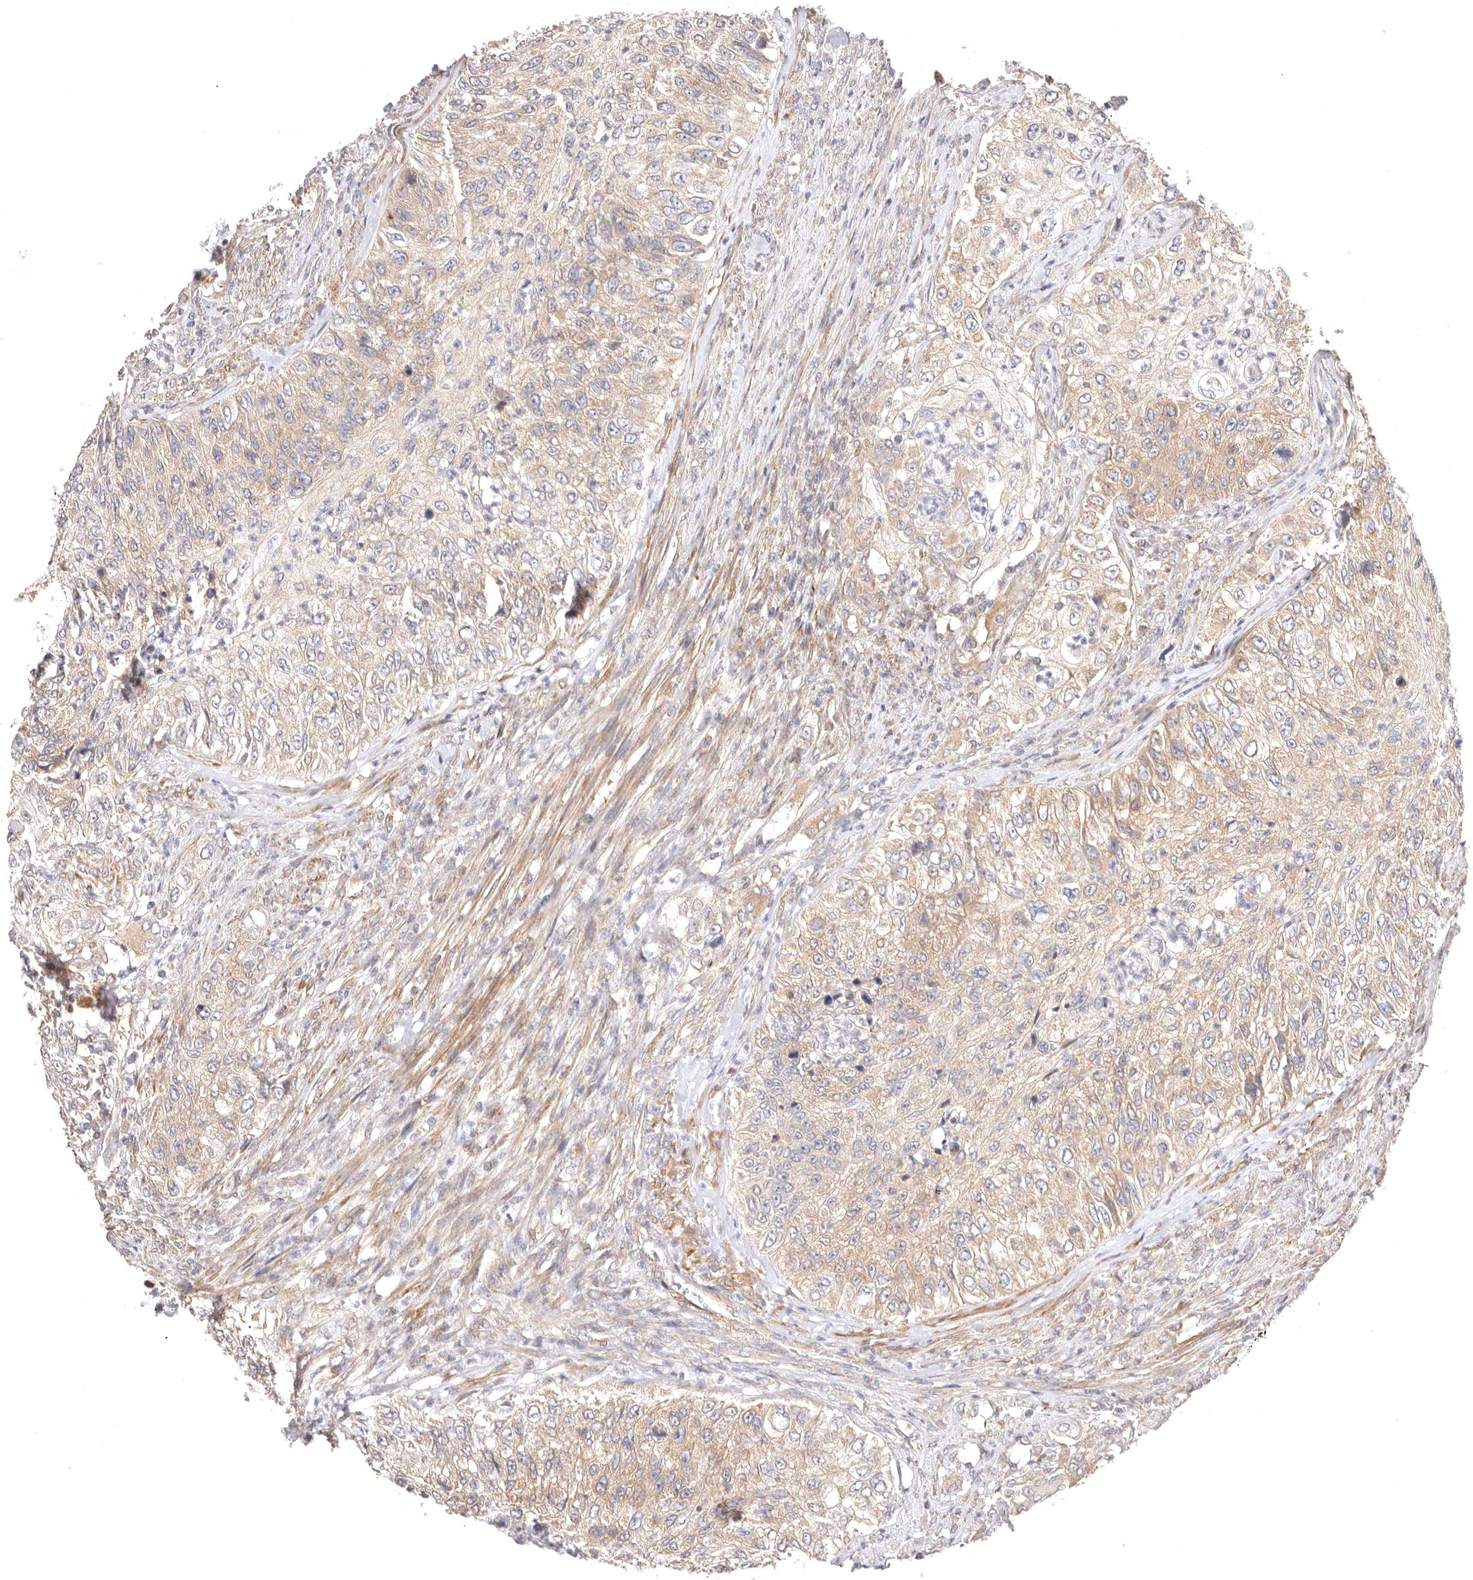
{"staining": {"intensity": "weak", "quantity": "25%-75%", "location": "cytoplasmic/membranous"}, "tissue": "urothelial cancer", "cell_type": "Tumor cells", "image_type": "cancer", "snomed": [{"axis": "morphology", "description": "Urothelial carcinoma, High grade"}, {"axis": "topography", "description": "Urinary bladder"}], "caption": "Urothelial carcinoma (high-grade) stained with a brown dye demonstrates weak cytoplasmic/membranous positive staining in about 25%-75% of tumor cells.", "gene": "KCMF1", "patient": {"sex": "female", "age": 60}}